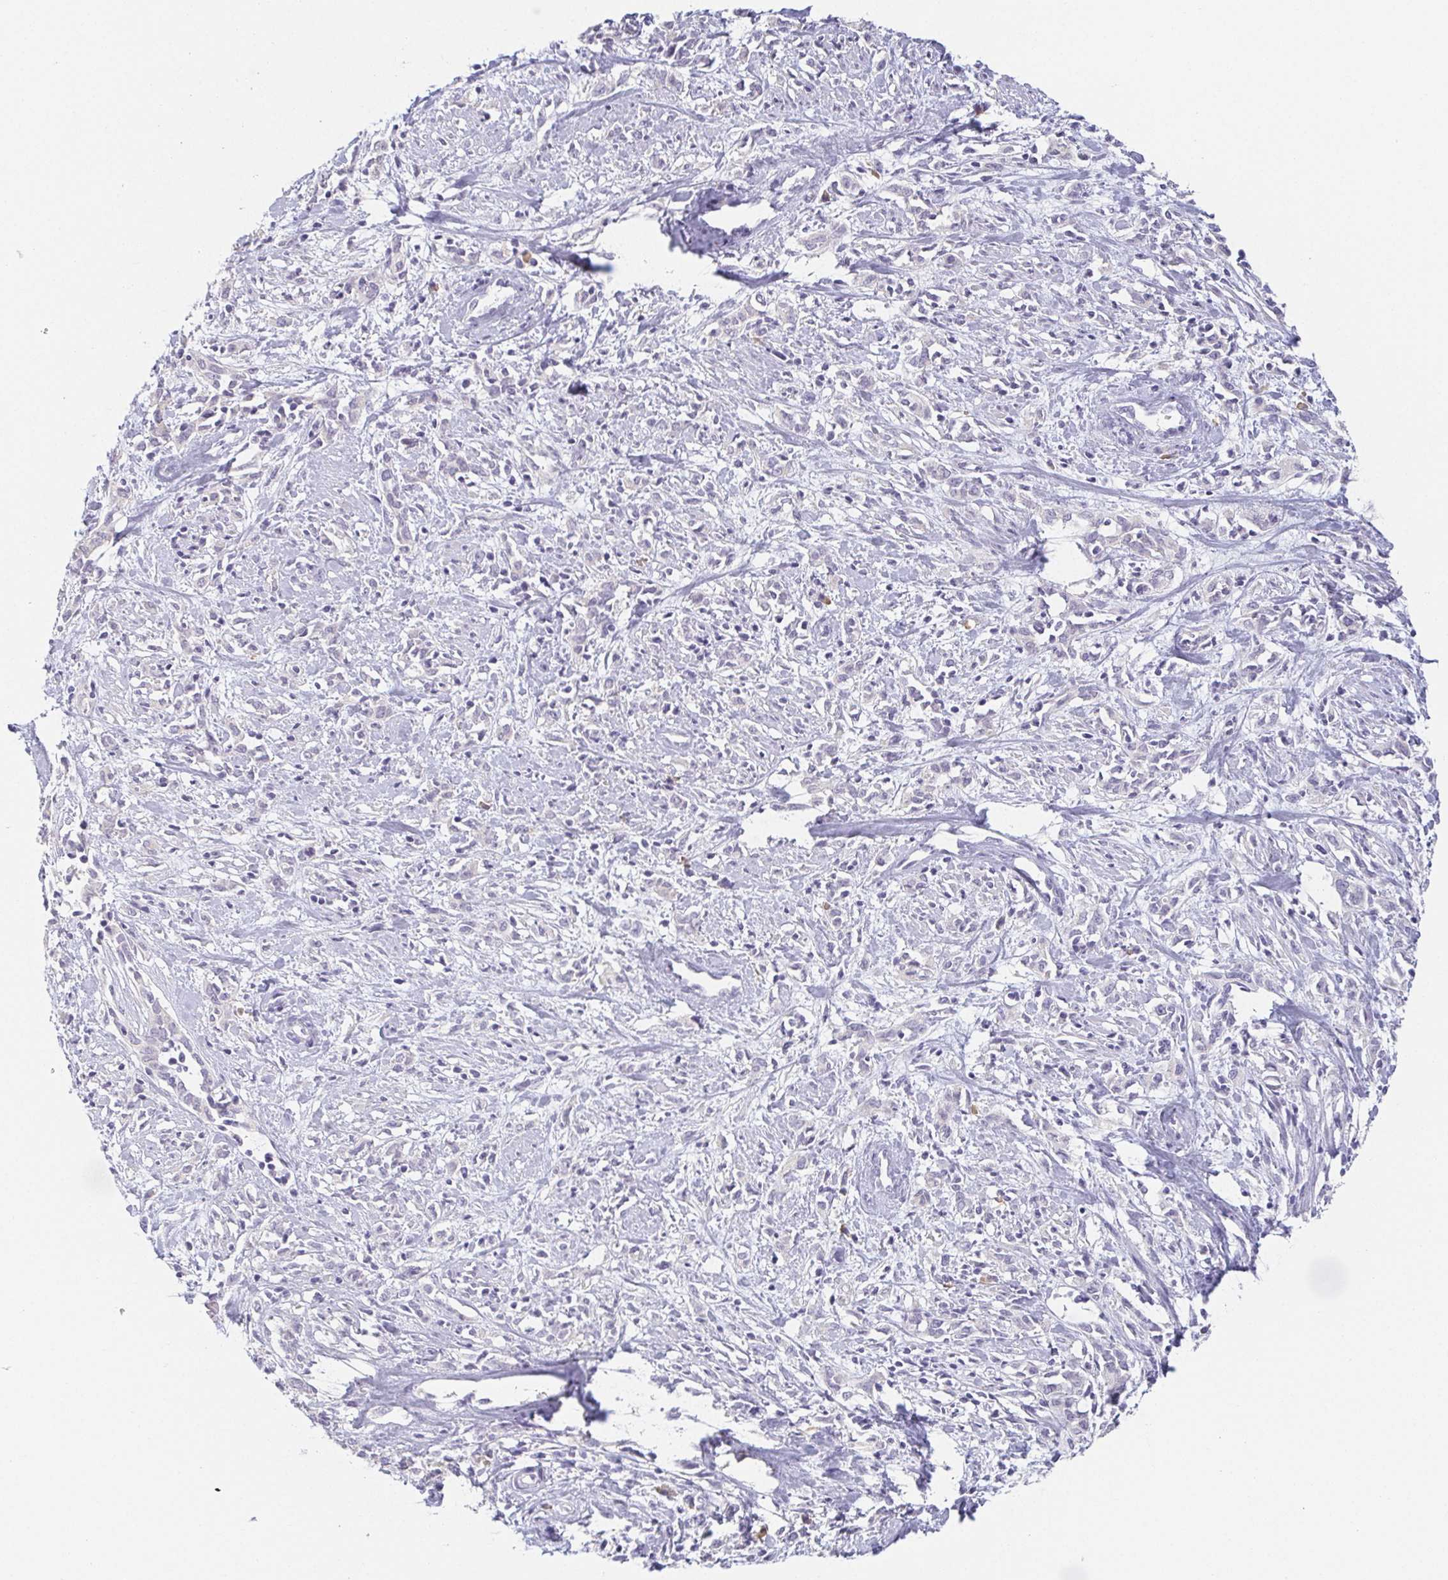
{"staining": {"intensity": "negative", "quantity": "none", "location": "none"}, "tissue": "cervical cancer", "cell_type": "Tumor cells", "image_type": "cancer", "snomed": [{"axis": "morphology", "description": "Adenocarcinoma, NOS"}, {"axis": "topography", "description": "Cervix"}], "caption": "An IHC histopathology image of cervical adenocarcinoma is shown. There is no staining in tumor cells of cervical adenocarcinoma. (Brightfield microscopy of DAB immunohistochemistry at high magnification).", "gene": "PRR27", "patient": {"sex": "female", "age": 40}}